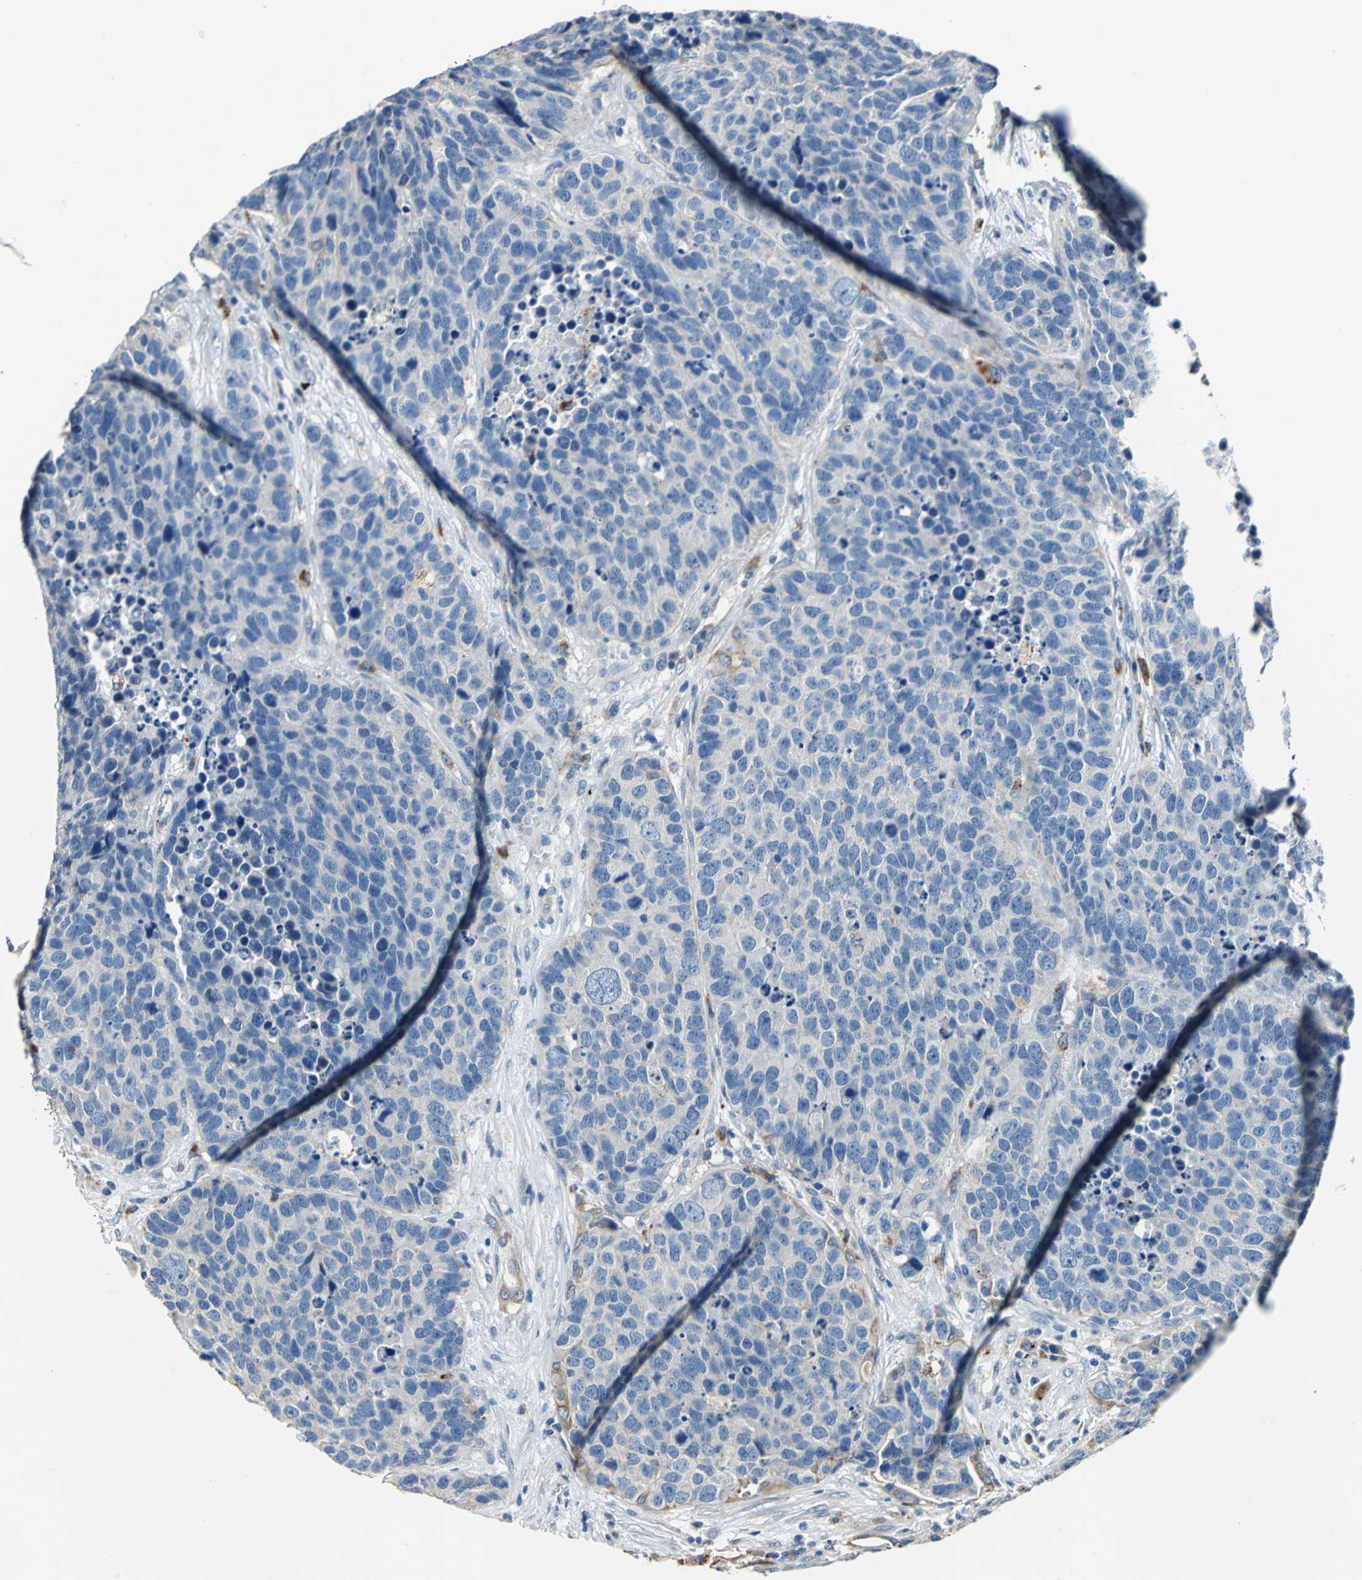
{"staining": {"intensity": "negative", "quantity": "none", "location": "none"}, "tissue": "carcinoid", "cell_type": "Tumor cells", "image_type": "cancer", "snomed": [{"axis": "morphology", "description": "Carcinoid, malignant, NOS"}, {"axis": "topography", "description": "Lung"}], "caption": "Carcinoid (malignant) stained for a protein using immunohistochemistry demonstrates no expression tumor cells.", "gene": "RASD2", "patient": {"sex": "male", "age": 60}}